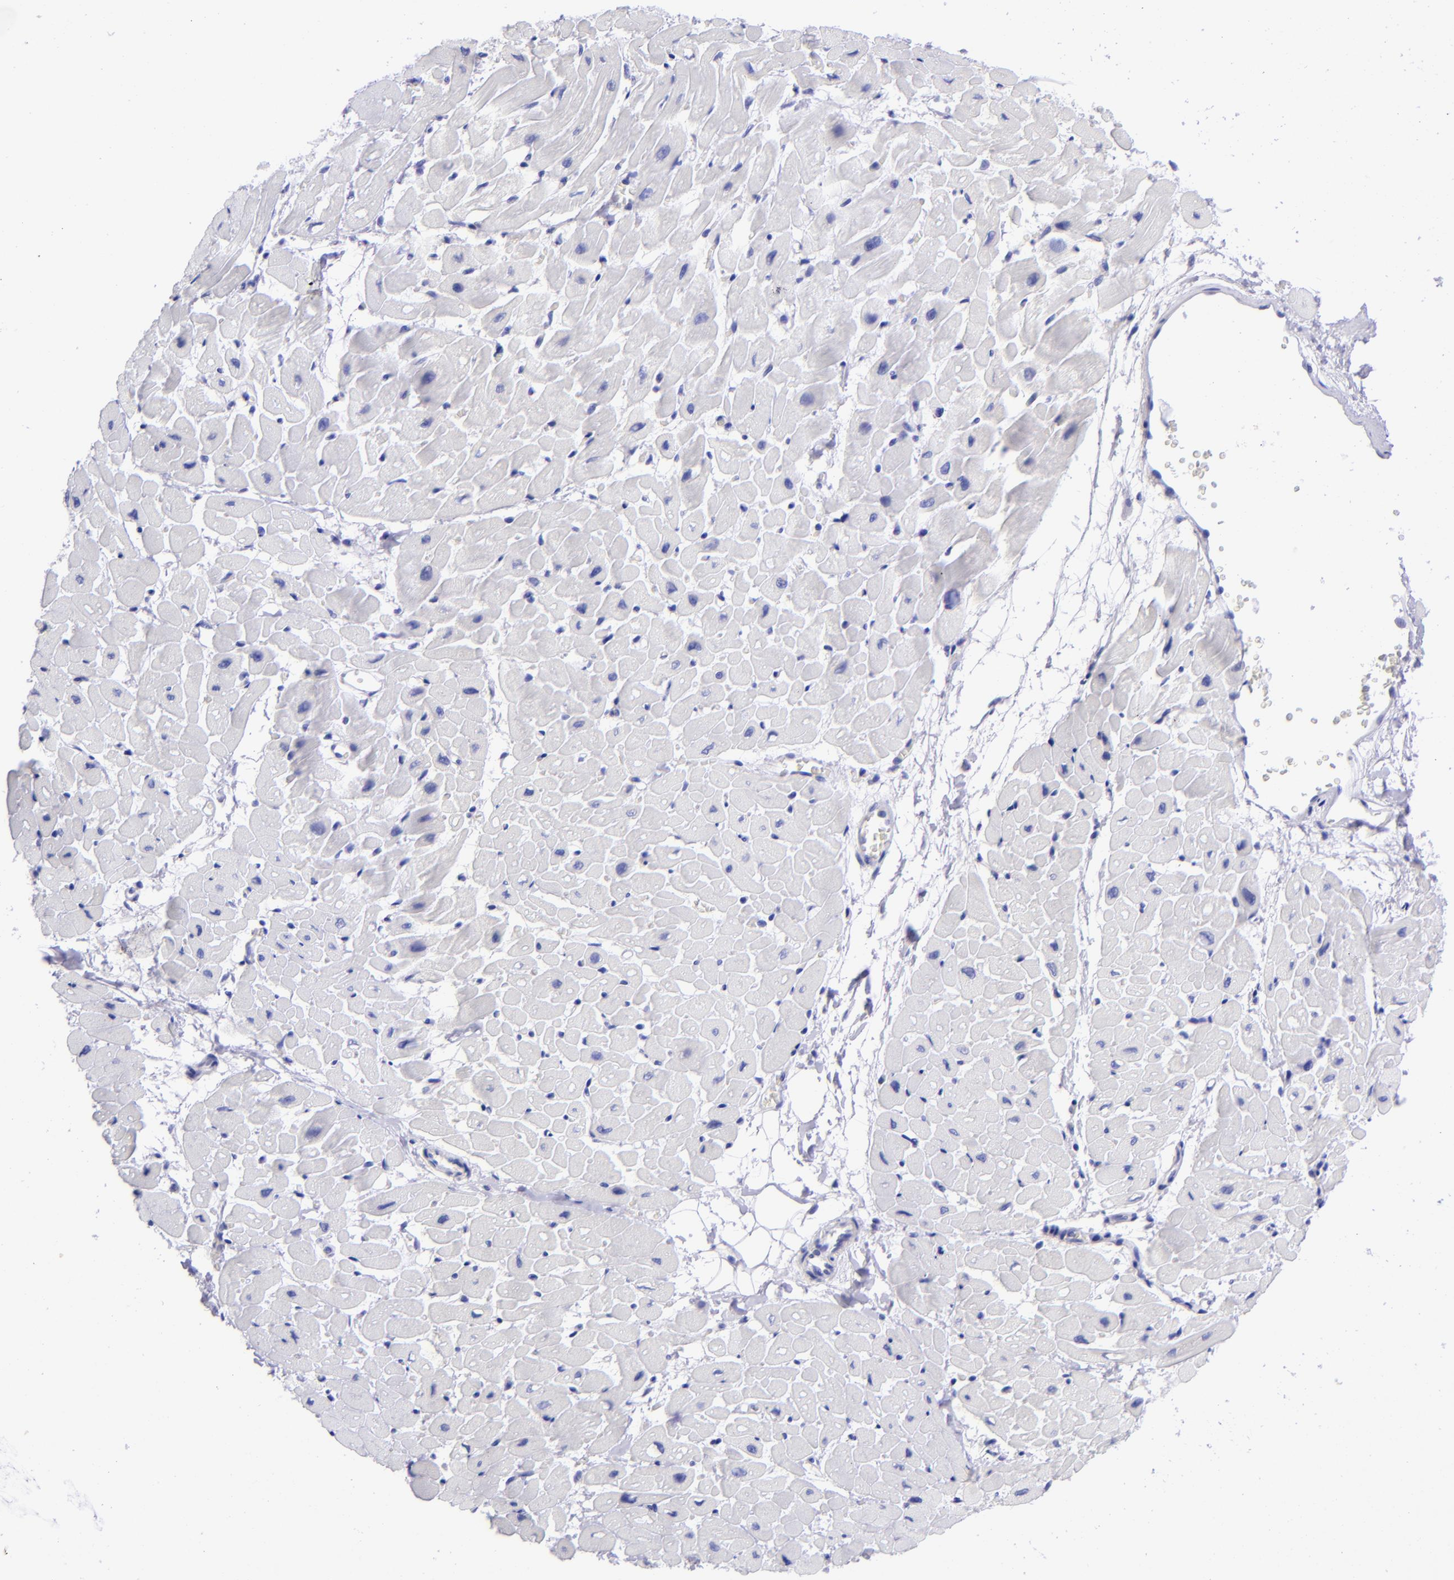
{"staining": {"intensity": "negative", "quantity": "none", "location": "none"}, "tissue": "heart muscle", "cell_type": "Cardiomyocytes", "image_type": "normal", "snomed": [{"axis": "morphology", "description": "Normal tissue, NOS"}, {"axis": "topography", "description": "Heart"}], "caption": "An IHC image of unremarkable heart muscle is shown. There is no staining in cardiomyocytes of heart muscle.", "gene": "TYRP1", "patient": {"sex": "male", "age": 45}}